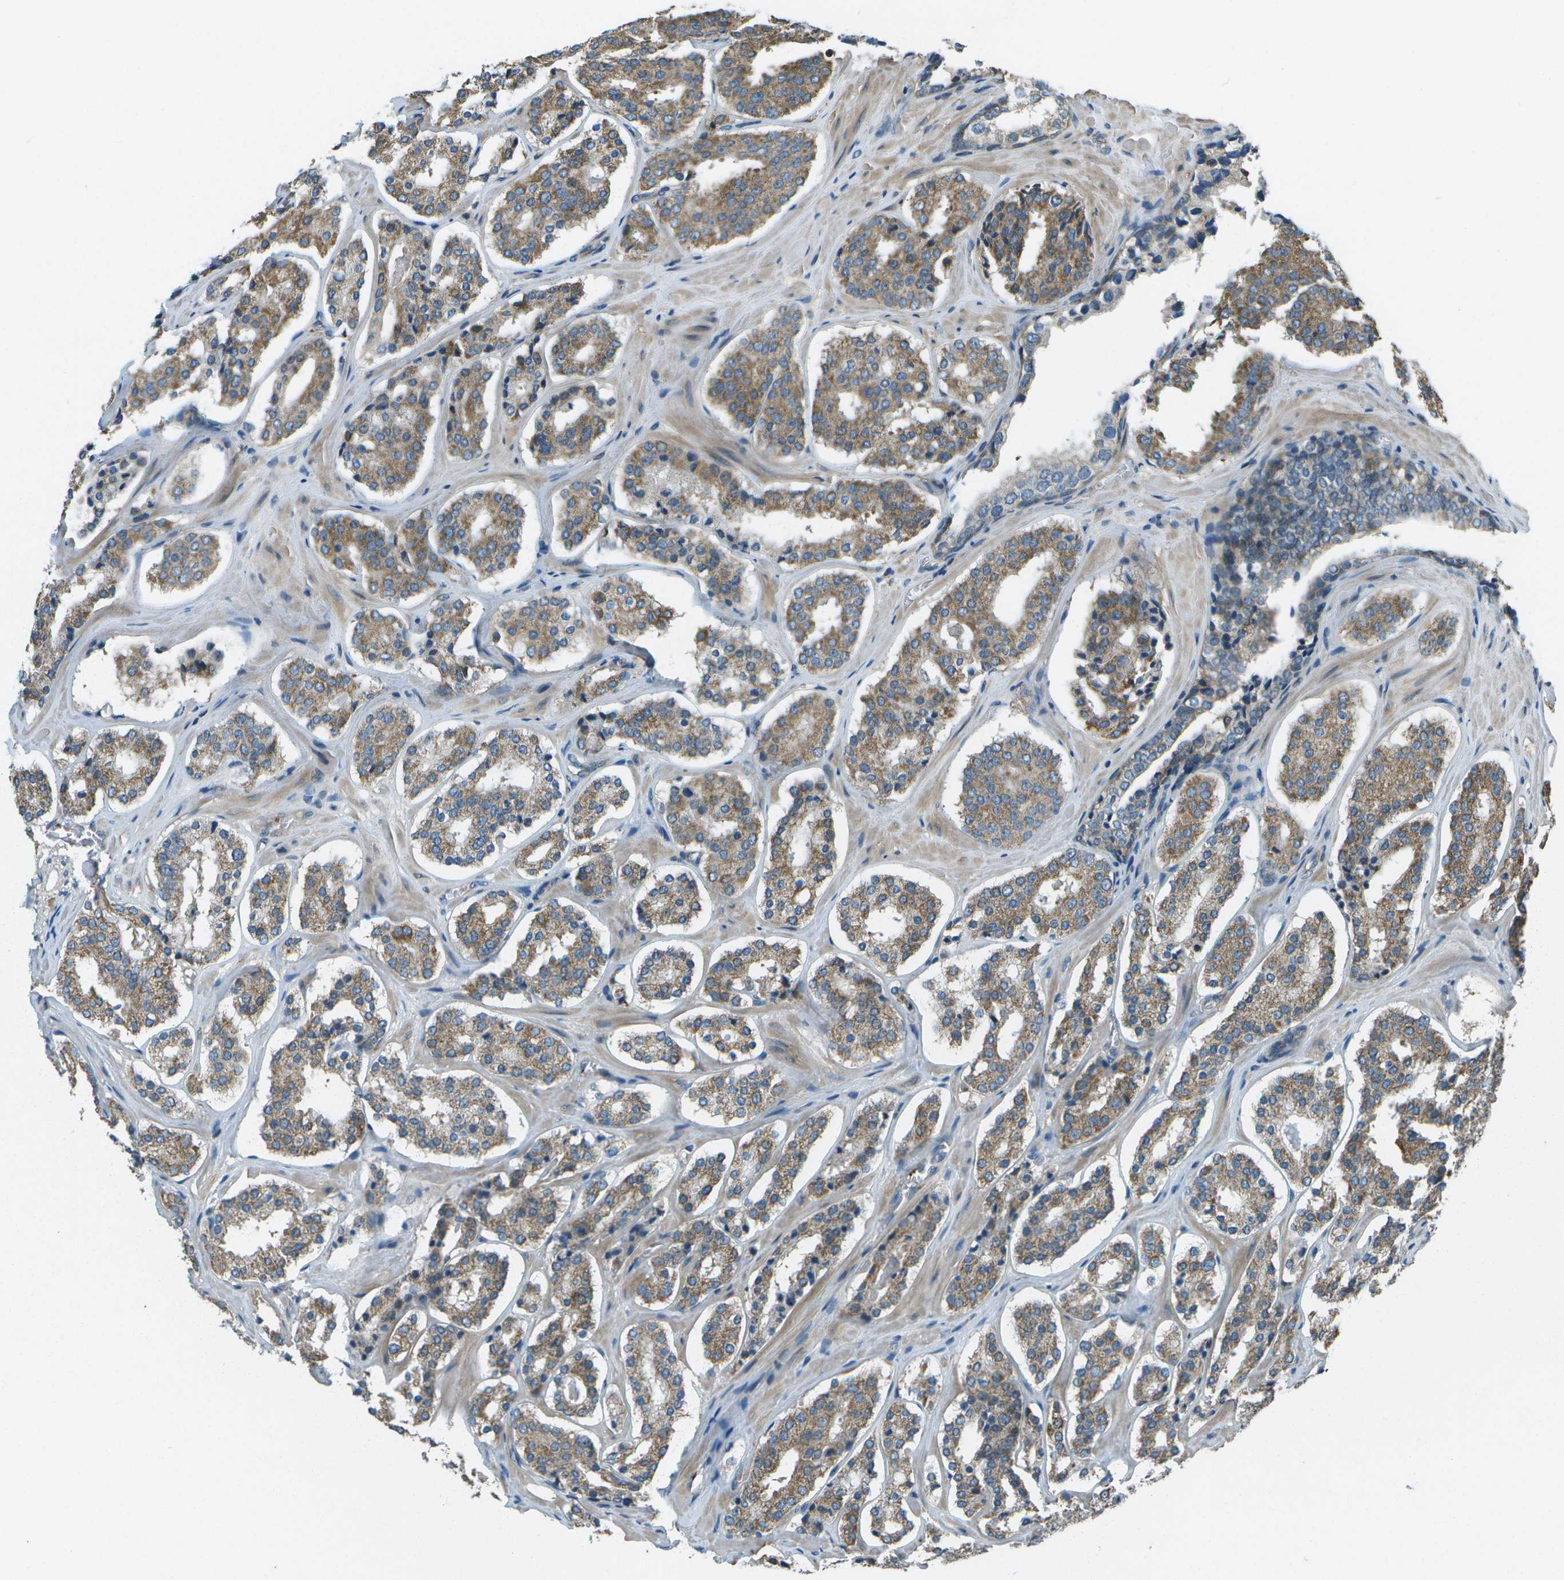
{"staining": {"intensity": "moderate", "quantity": "25%-75%", "location": "cytoplasmic/membranous"}, "tissue": "prostate cancer", "cell_type": "Tumor cells", "image_type": "cancer", "snomed": [{"axis": "morphology", "description": "Adenocarcinoma, High grade"}, {"axis": "topography", "description": "Prostate"}], "caption": "Prostate high-grade adenocarcinoma tissue demonstrates moderate cytoplasmic/membranous staining in approximately 25%-75% of tumor cells, visualized by immunohistochemistry. (IHC, brightfield microscopy, high magnification).", "gene": "PLPBP", "patient": {"sex": "male", "age": 60}}